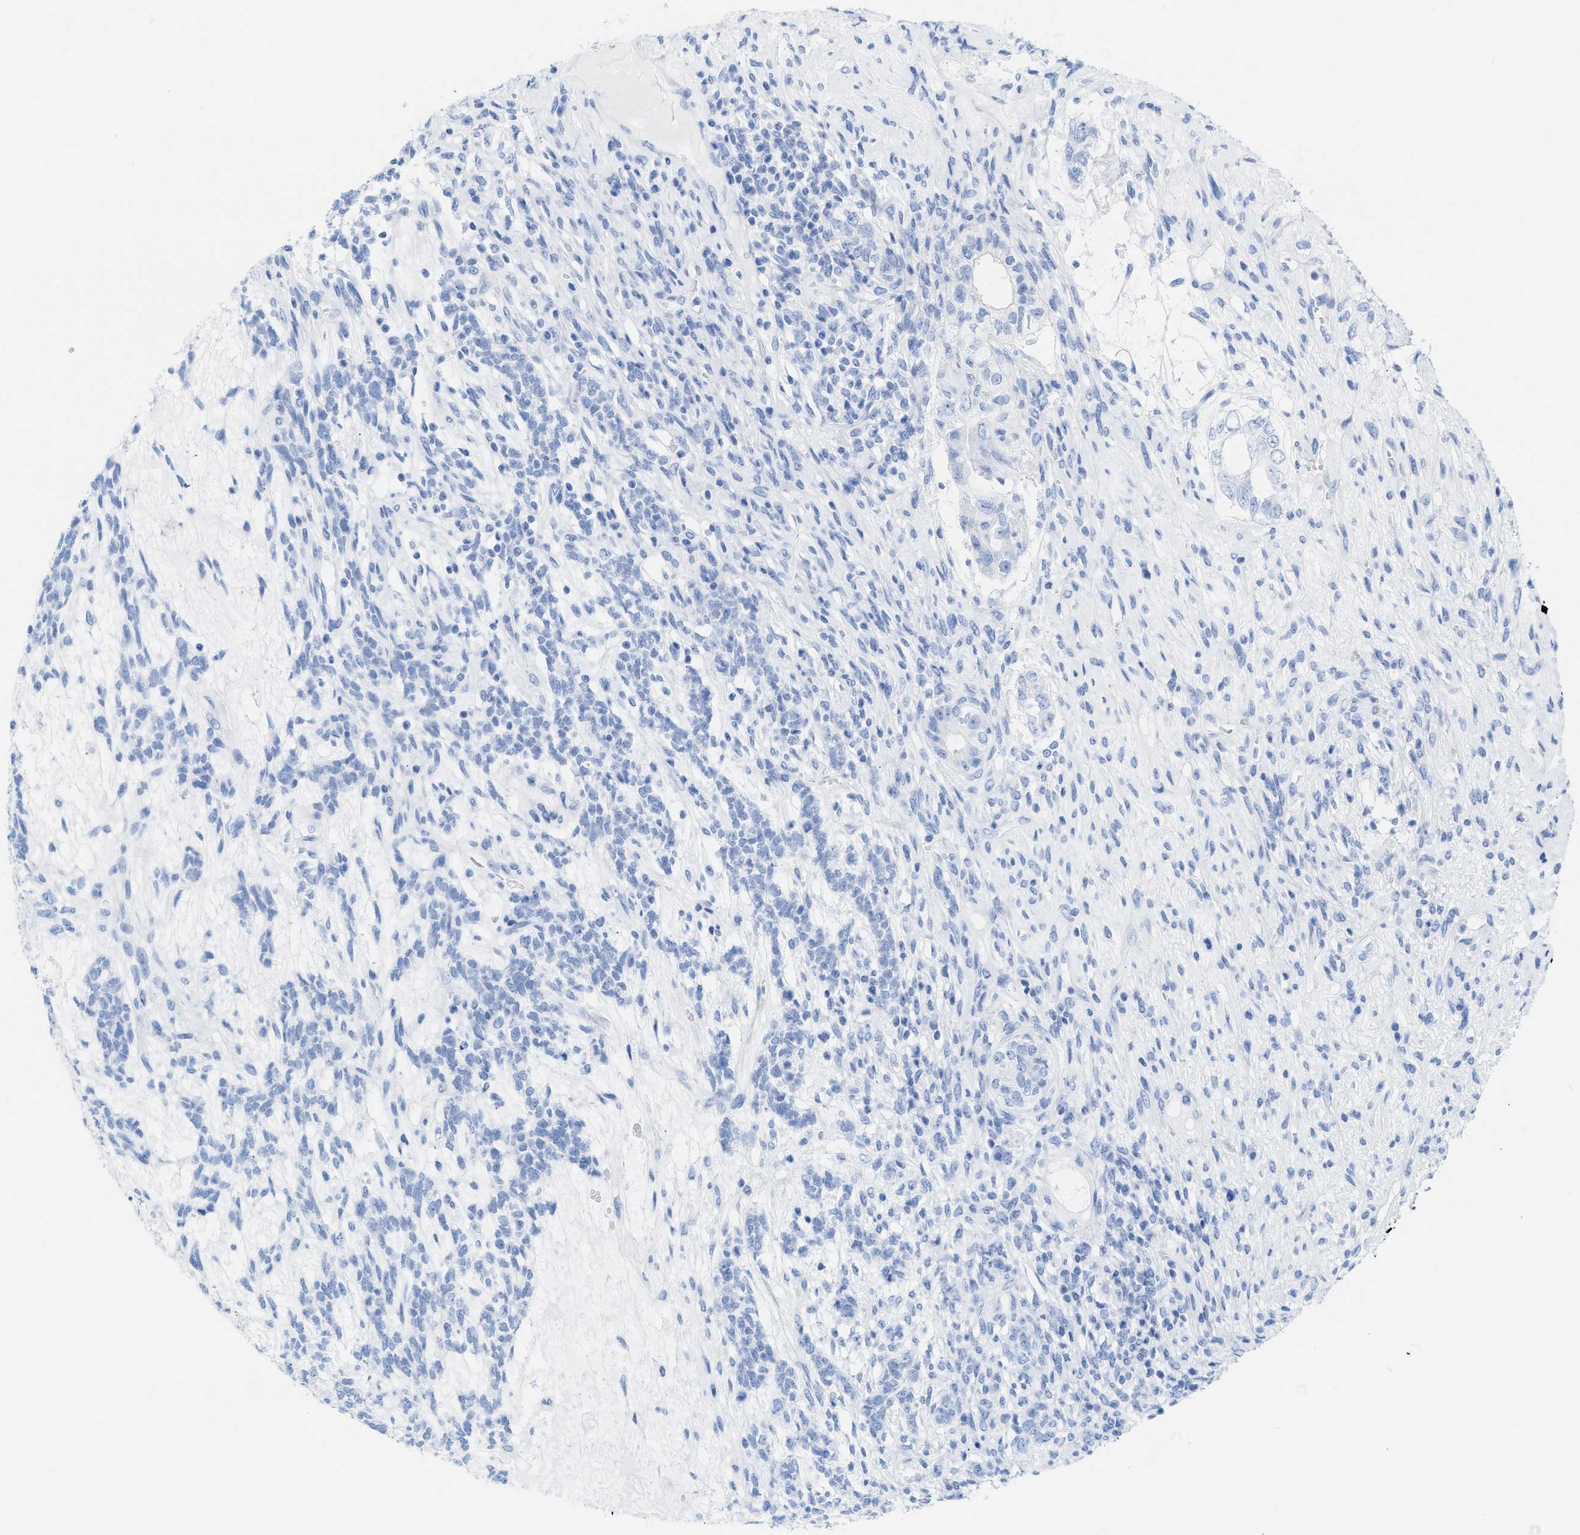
{"staining": {"intensity": "negative", "quantity": "none", "location": "none"}, "tissue": "testis cancer", "cell_type": "Tumor cells", "image_type": "cancer", "snomed": [{"axis": "morphology", "description": "Seminoma, NOS"}, {"axis": "topography", "description": "Testis"}], "caption": "This is an immunohistochemistry image of human testis seminoma. There is no expression in tumor cells.", "gene": "CPA1", "patient": {"sex": "male", "age": 28}}